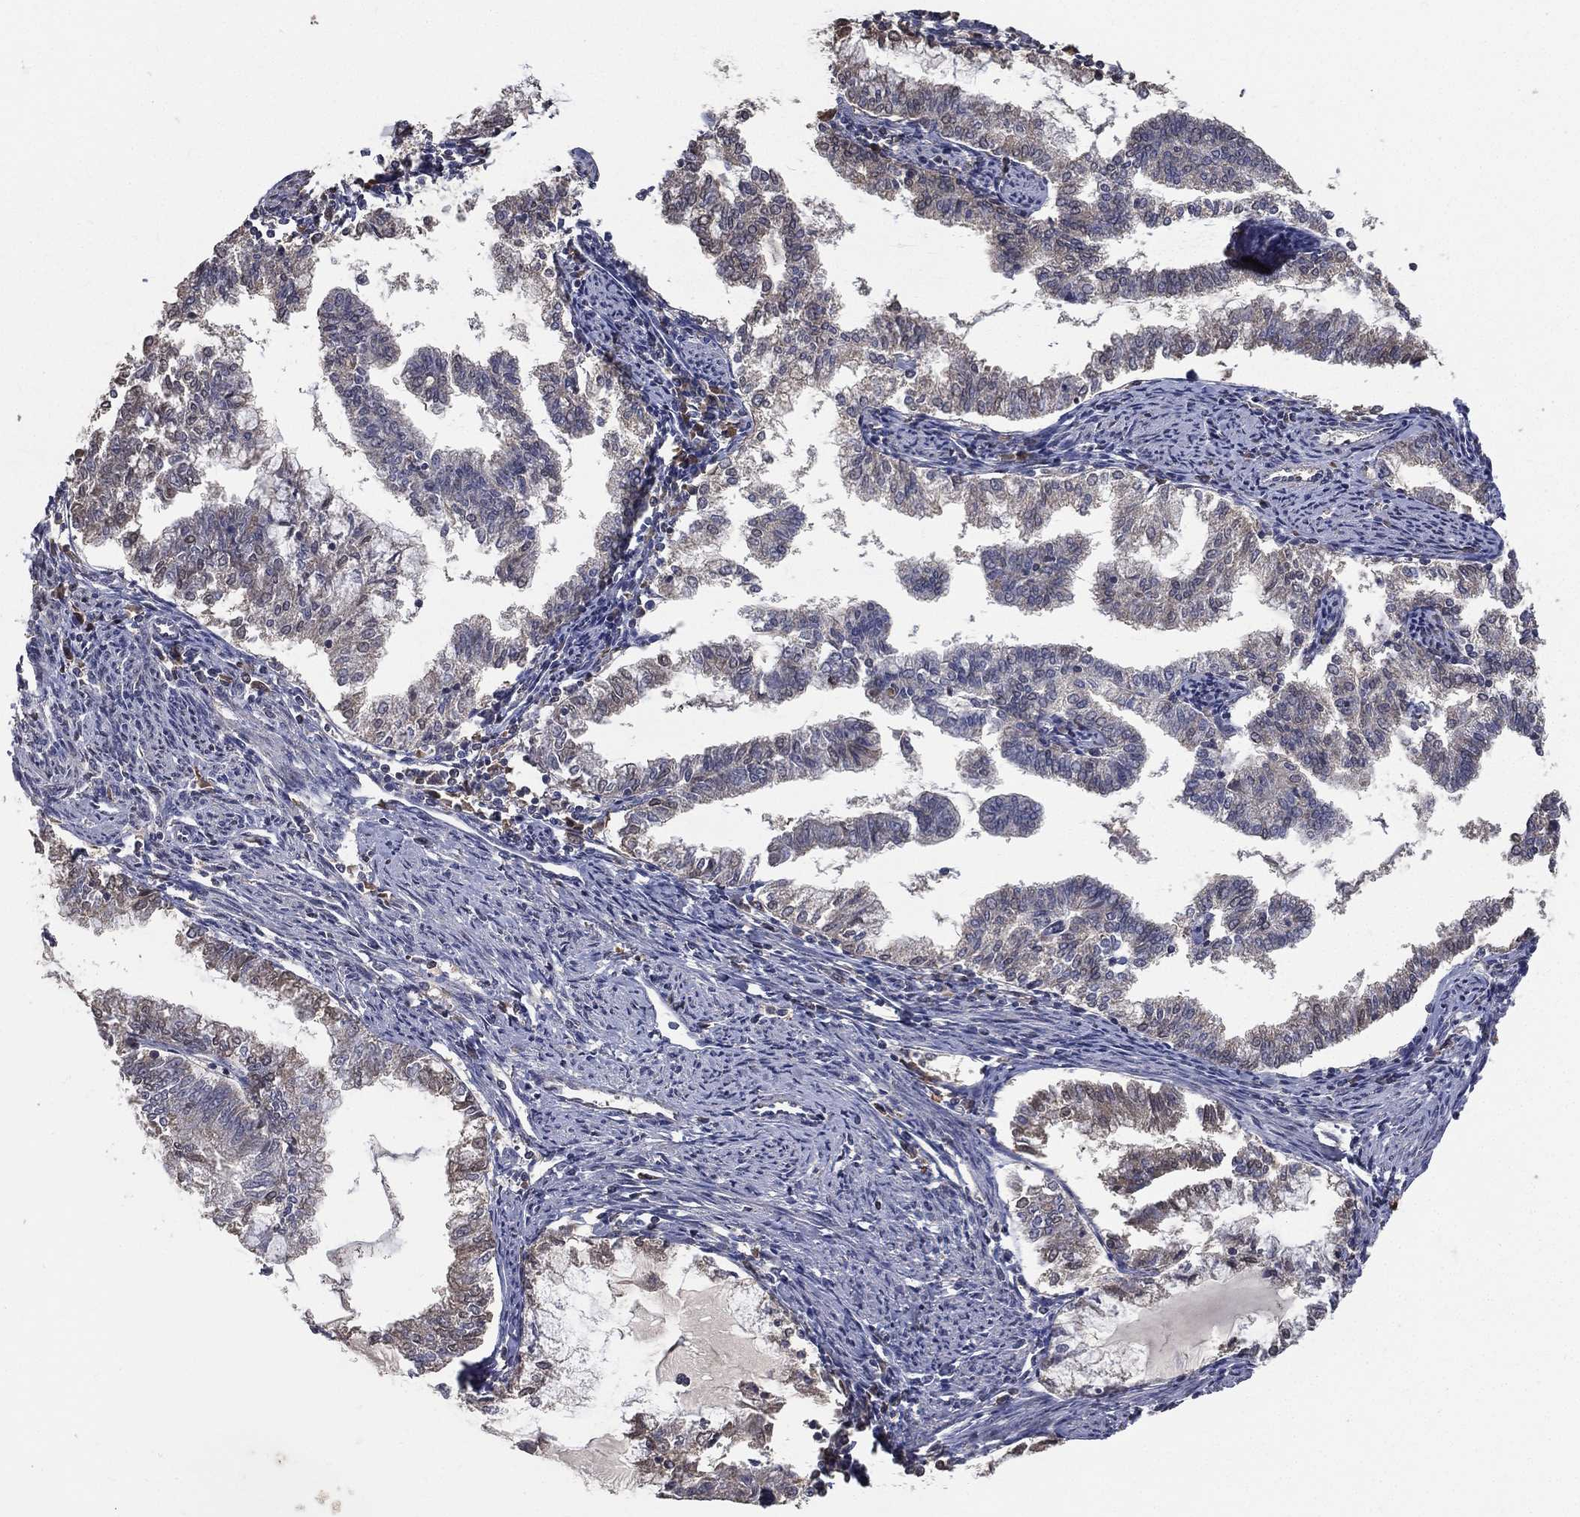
{"staining": {"intensity": "weak", "quantity": "<25%", "location": "cytoplasmic/membranous"}, "tissue": "endometrial cancer", "cell_type": "Tumor cells", "image_type": "cancer", "snomed": [{"axis": "morphology", "description": "Adenocarcinoma, NOS"}, {"axis": "topography", "description": "Endometrium"}], "caption": "DAB immunohistochemical staining of adenocarcinoma (endometrial) displays no significant expression in tumor cells.", "gene": "SNAP25", "patient": {"sex": "female", "age": 79}}